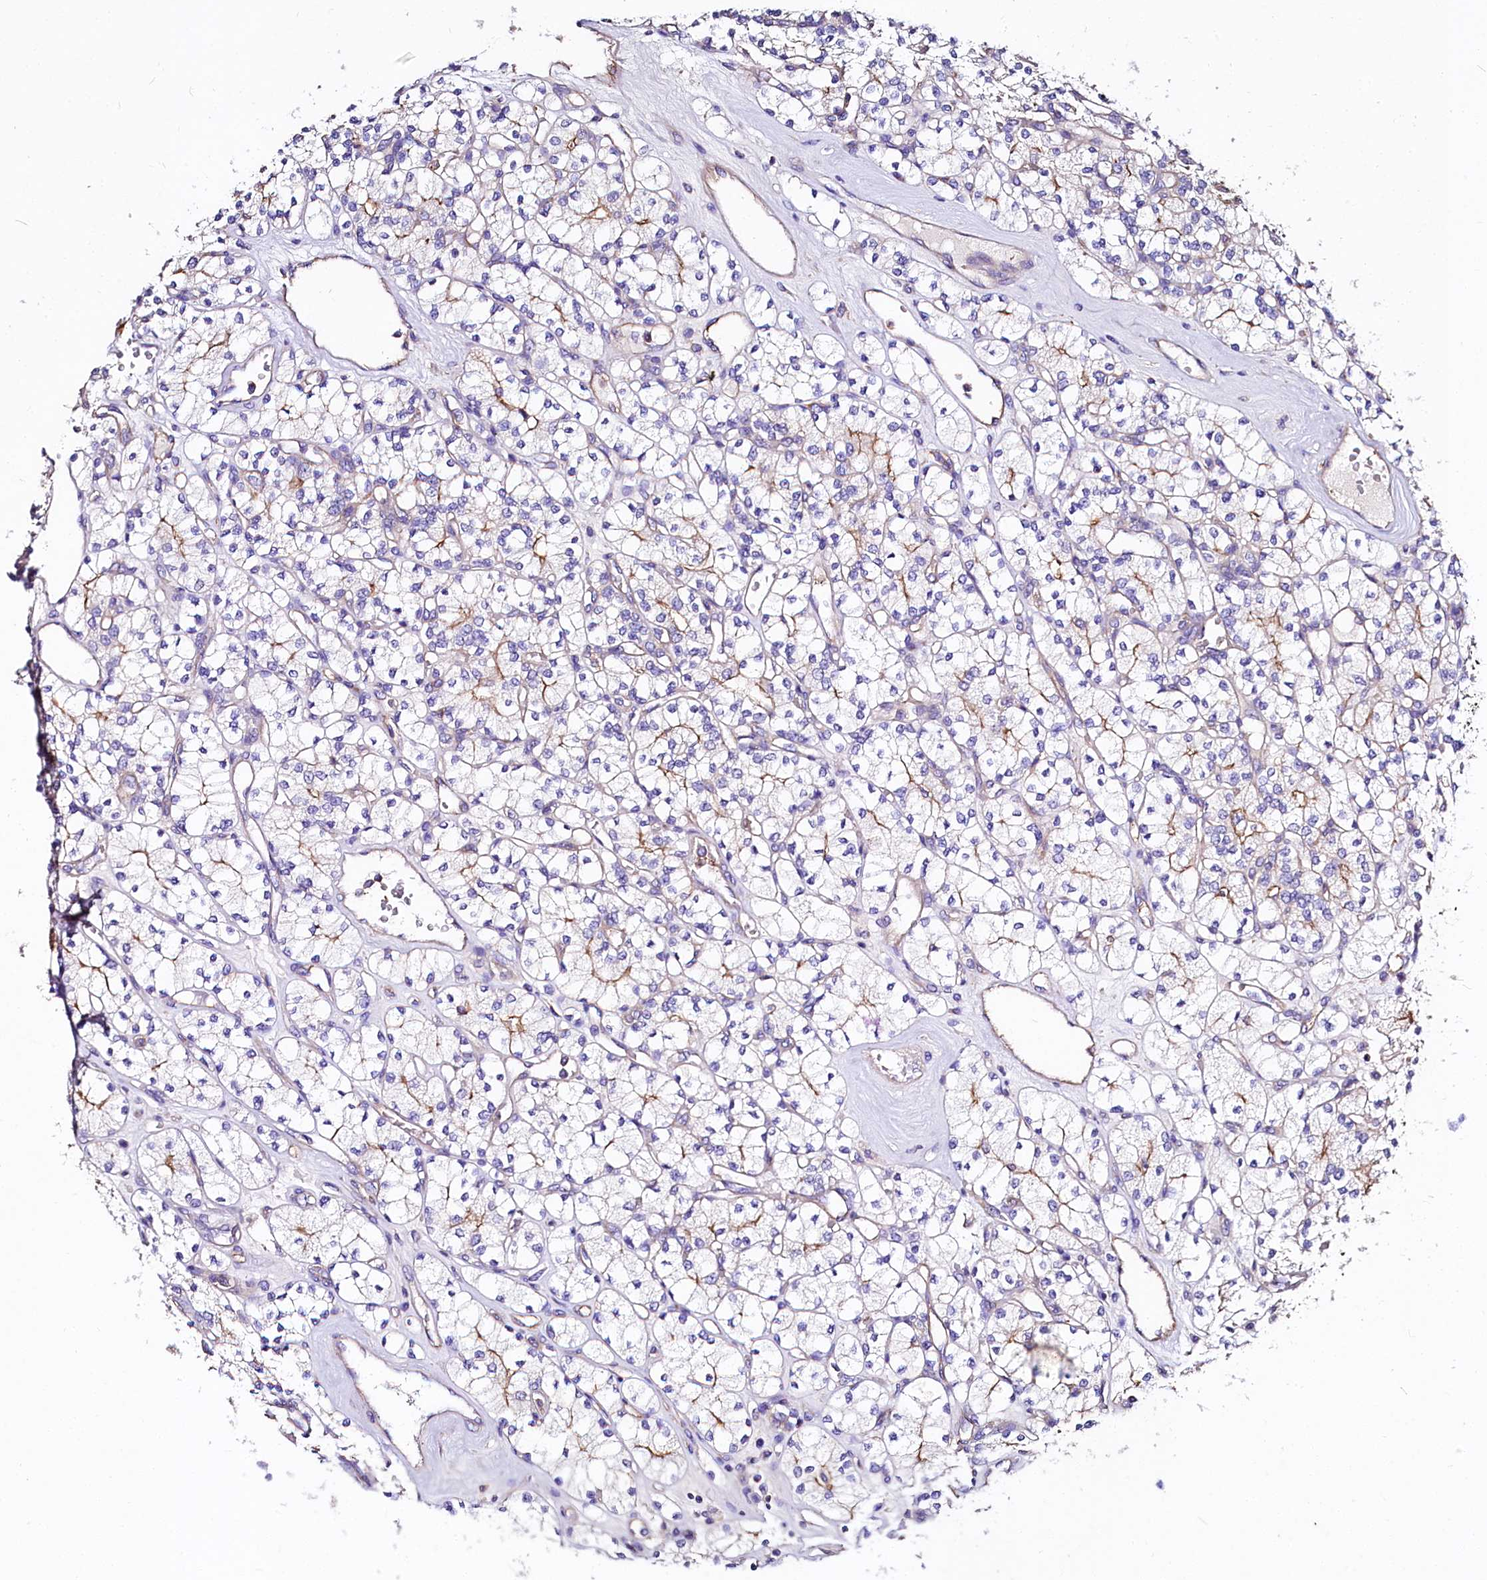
{"staining": {"intensity": "moderate", "quantity": "<25%", "location": "cytoplasmic/membranous"}, "tissue": "renal cancer", "cell_type": "Tumor cells", "image_type": "cancer", "snomed": [{"axis": "morphology", "description": "Adenocarcinoma, NOS"}, {"axis": "topography", "description": "Kidney"}], "caption": "Human renal adenocarcinoma stained for a protein (brown) reveals moderate cytoplasmic/membranous positive expression in approximately <25% of tumor cells.", "gene": "FCHSD2", "patient": {"sex": "male", "age": 77}}